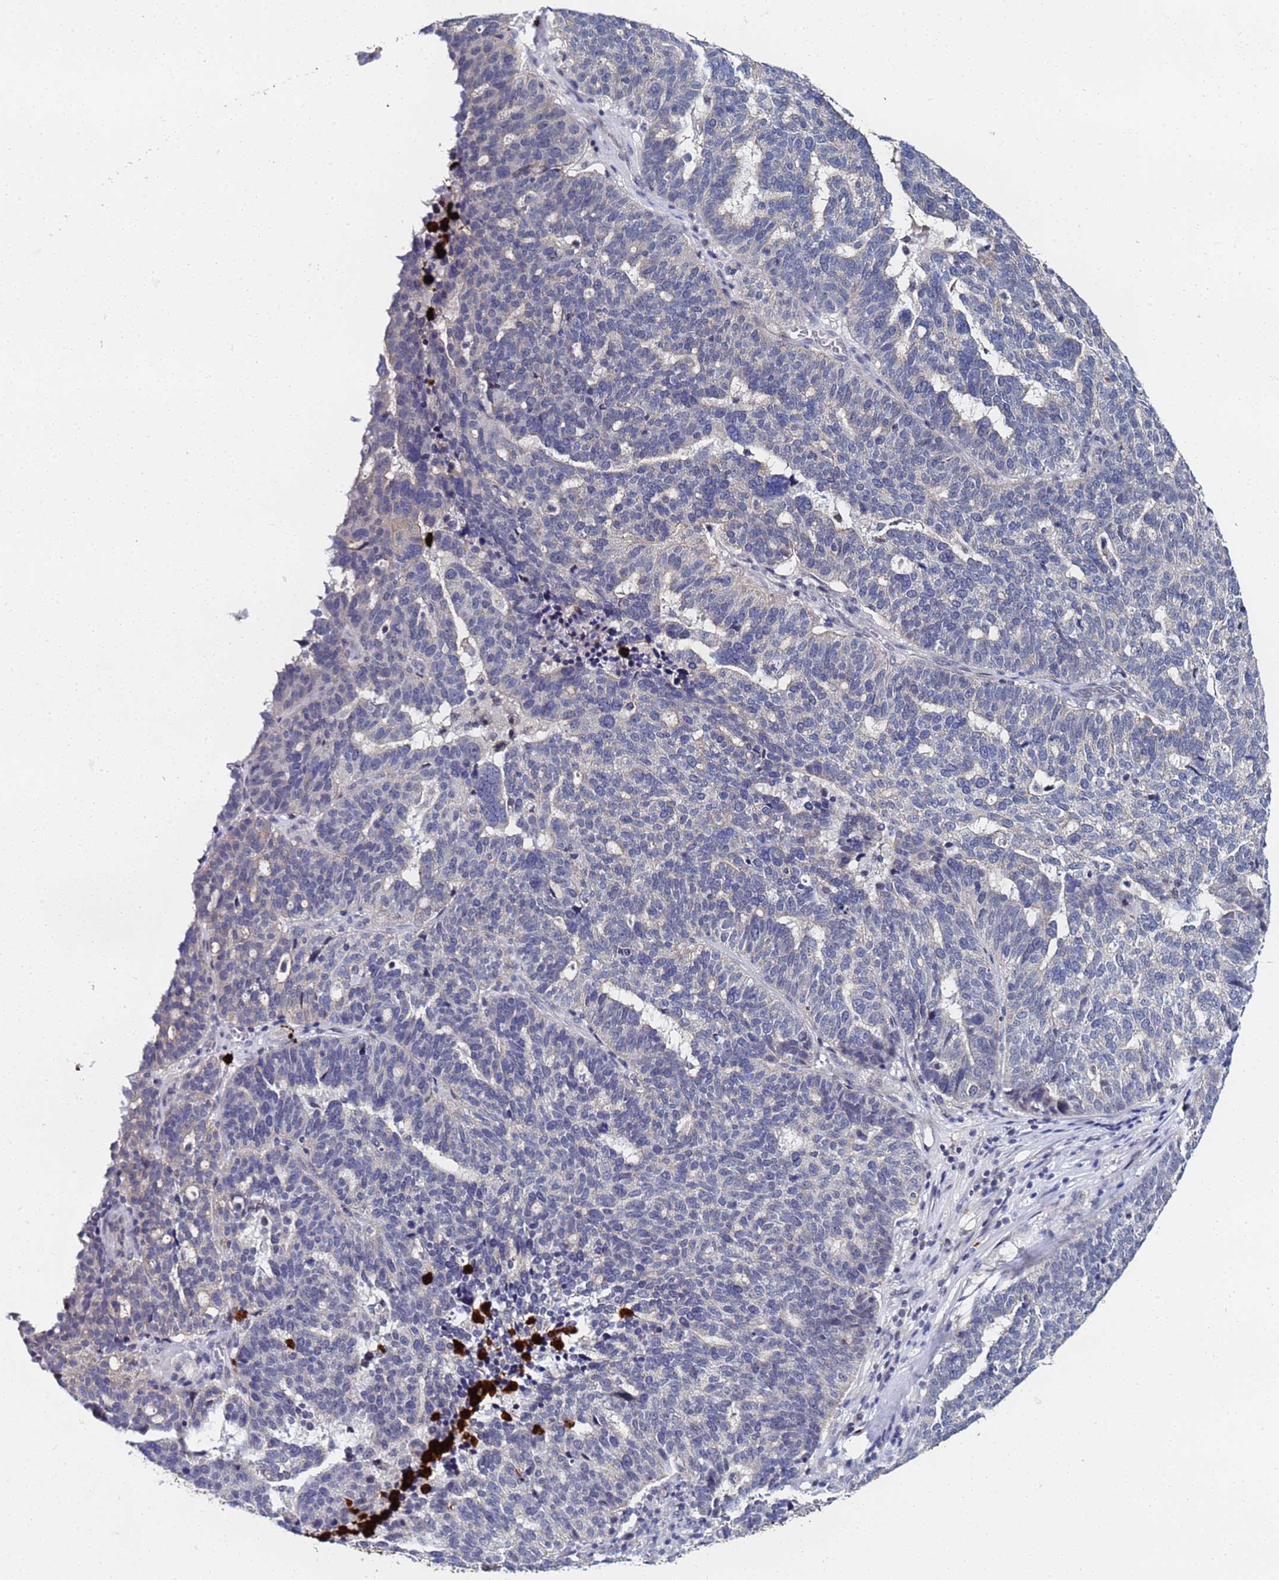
{"staining": {"intensity": "negative", "quantity": "none", "location": "none"}, "tissue": "ovarian cancer", "cell_type": "Tumor cells", "image_type": "cancer", "snomed": [{"axis": "morphology", "description": "Cystadenocarcinoma, serous, NOS"}, {"axis": "topography", "description": "Ovary"}], "caption": "Protein analysis of serous cystadenocarcinoma (ovarian) demonstrates no significant positivity in tumor cells. Nuclei are stained in blue.", "gene": "MTCL1", "patient": {"sex": "female", "age": 59}}